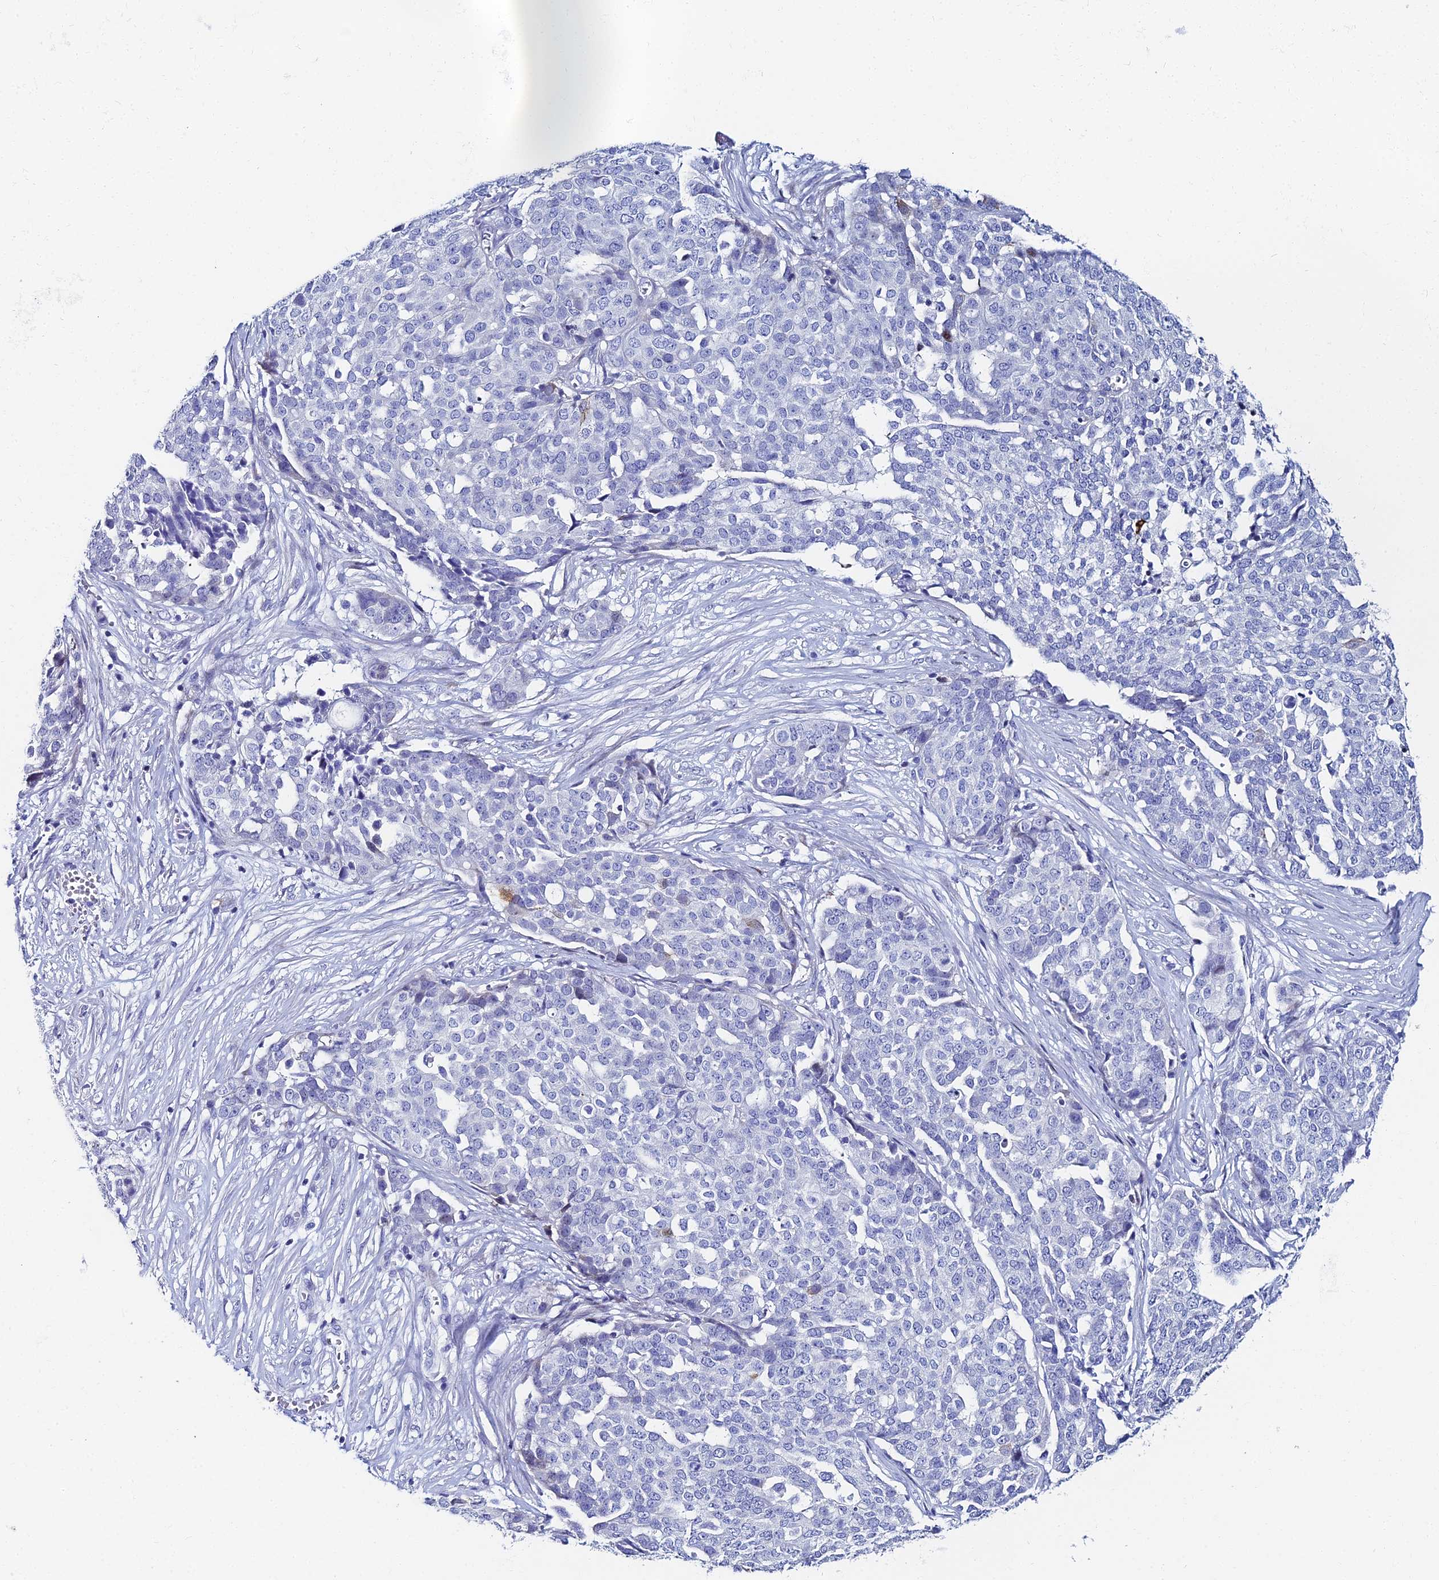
{"staining": {"intensity": "negative", "quantity": "none", "location": "none"}, "tissue": "ovarian cancer", "cell_type": "Tumor cells", "image_type": "cancer", "snomed": [{"axis": "morphology", "description": "Cystadenocarcinoma, serous, NOS"}, {"axis": "topography", "description": "Soft tissue"}, {"axis": "topography", "description": "Ovary"}], "caption": "Tumor cells show no significant staining in ovarian serous cystadenocarcinoma.", "gene": "HSPA1L", "patient": {"sex": "female", "age": 57}}